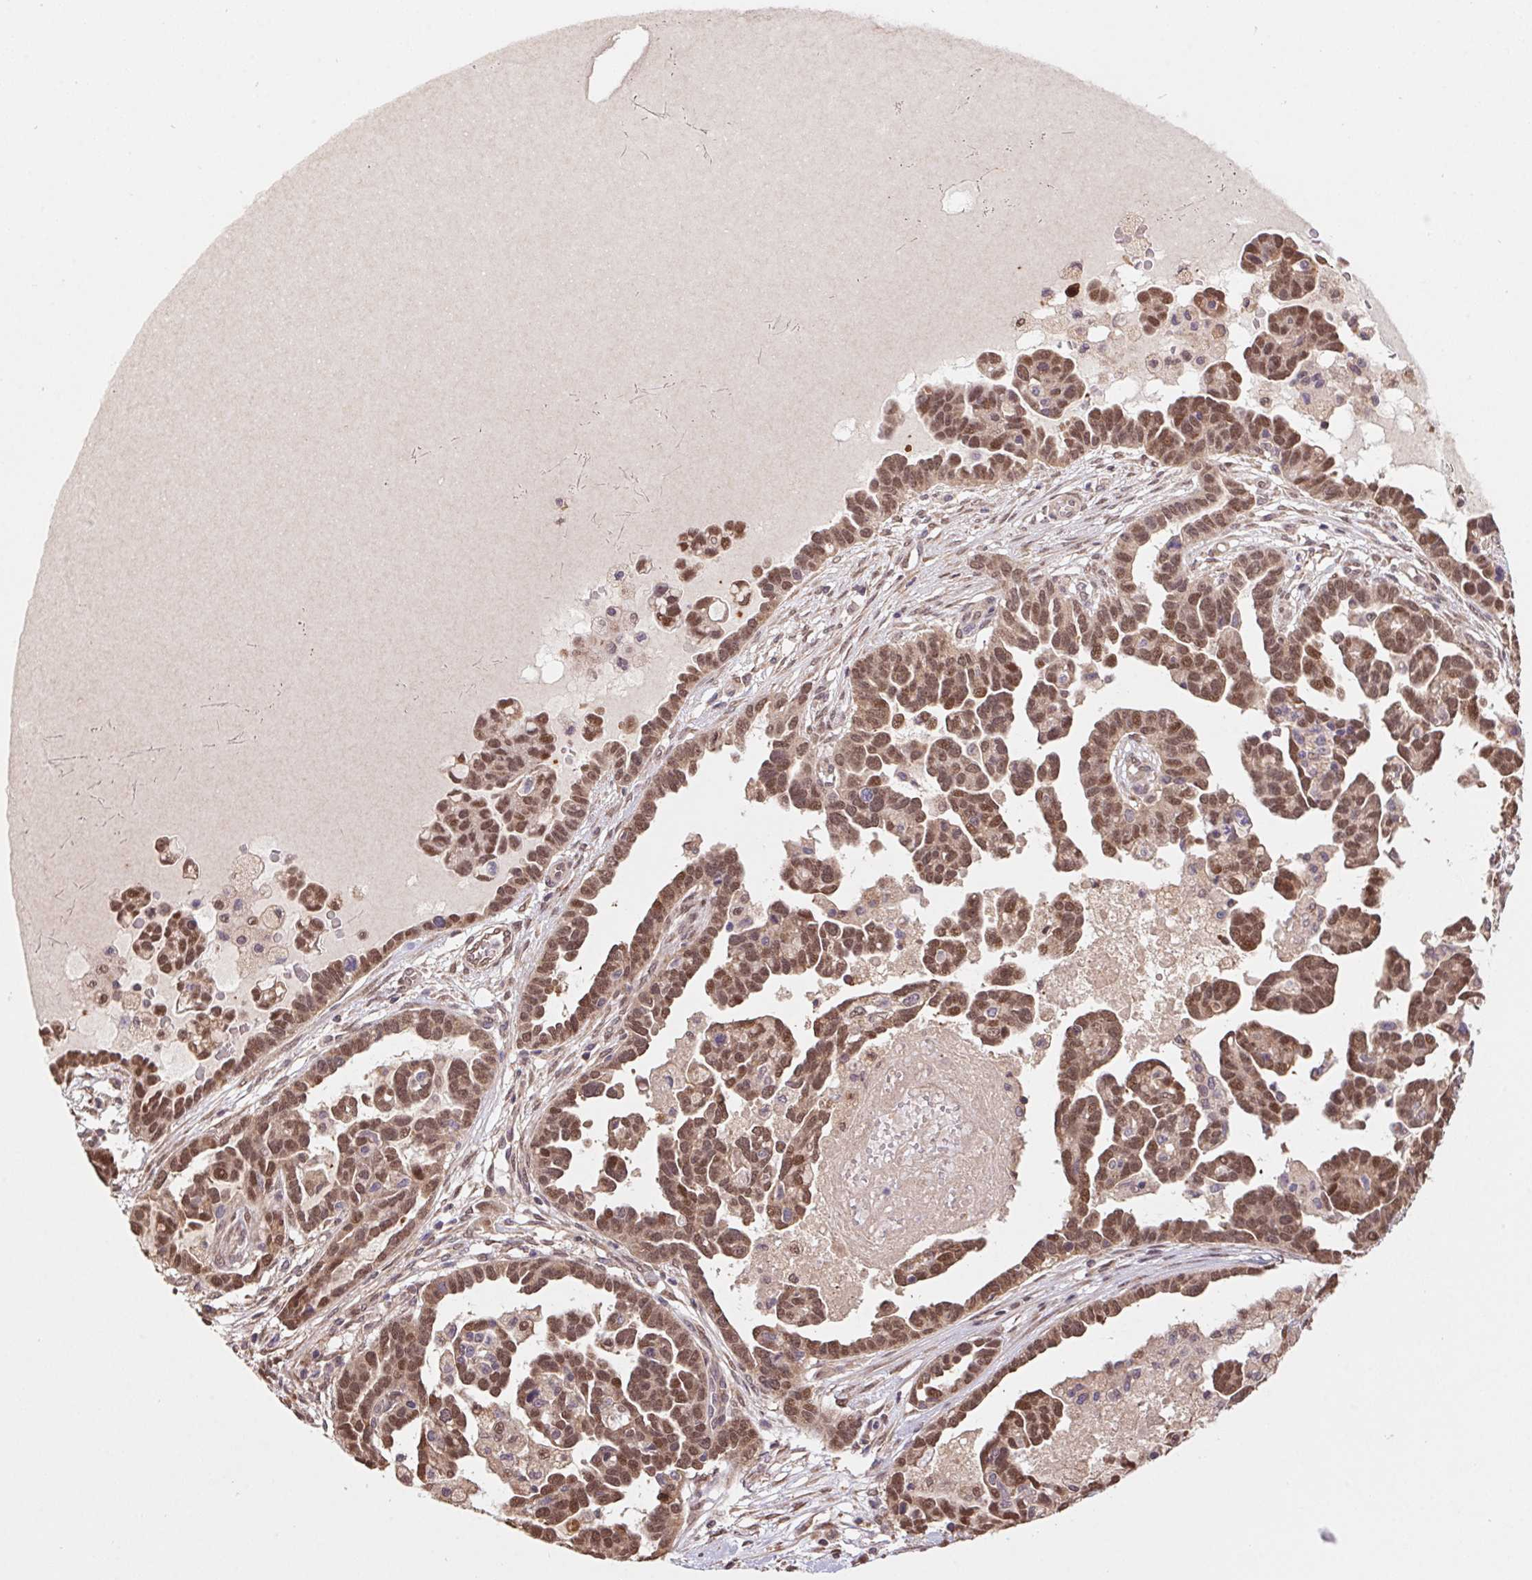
{"staining": {"intensity": "moderate", "quantity": ">75%", "location": "nuclear"}, "tissue": "ovarian cancer", "cell_type": "Tumor cells", "image_type": "cancer", "snomed": [{"axis": "morphology", "description": "Cystadenocarcinoma, serous, NOS"}, {"axis": "topography", "description": "Ovary"}], "caption": "Immunohistochemical staining of human ovarian cancer (serous cystadenocarcinoma) displays medium levels of moderate nuclear staining in approximately >75% of tumor cells. (DAB IHC, brown staining for protein, blue staining for nuclei).", "gene": "CUTA", "patient": {"sex": "female", "age": 54}}